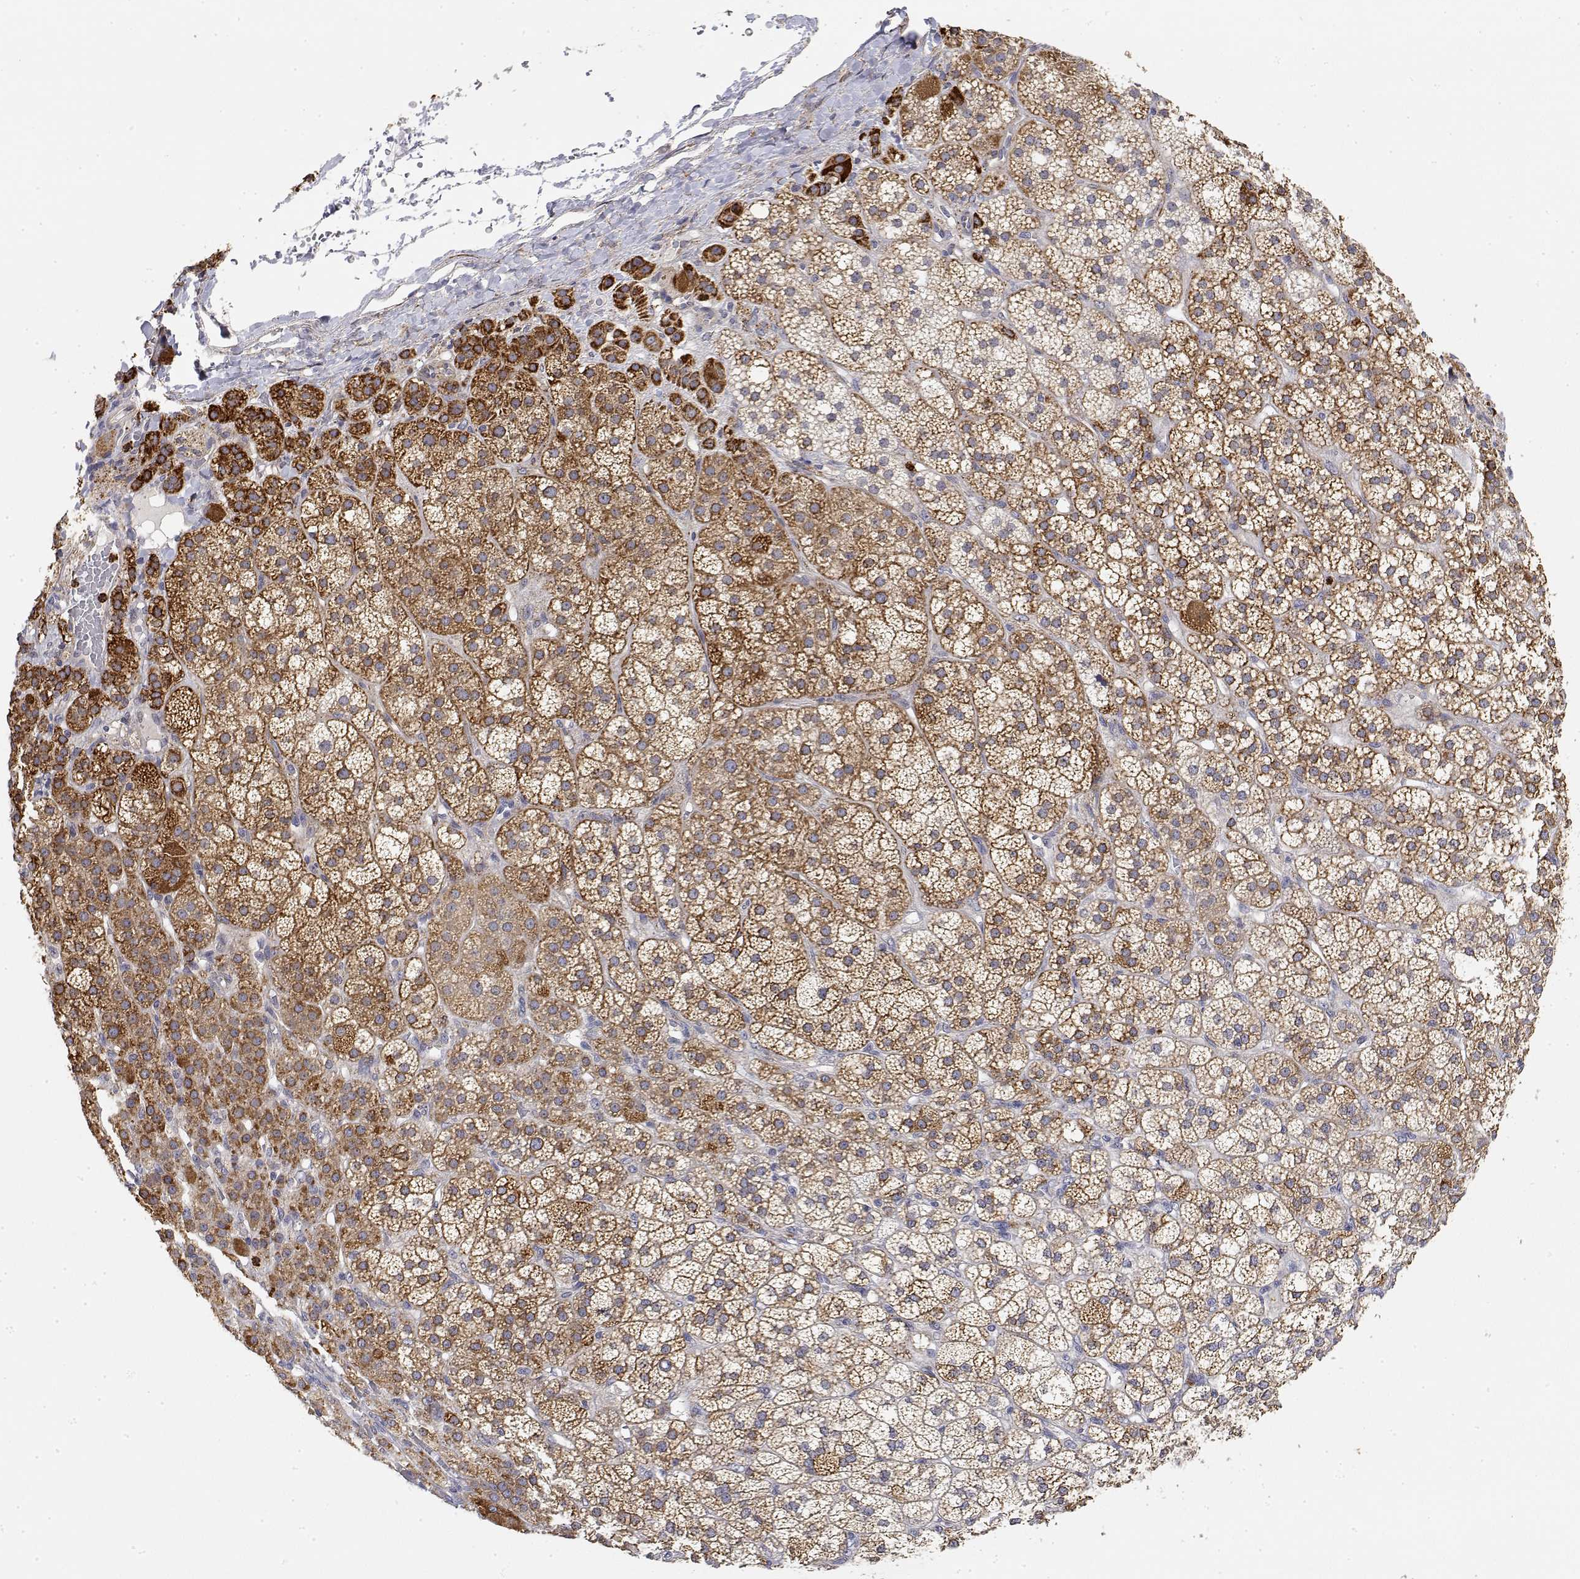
{"staining": {"intensity": "moderate", "quantity": ">75%", "location": "cytoplasmic/membranous"}, "tissue": "adrenal gland", "cell_type": "Glandular cells", "image_type": "normal", "snomed": [{"axis": "morphology", "description": "Normal tissue, NOS"}, {"axis": "topography", "description": "Adrenal gland"}], "caption": "A histopathology image showing moderate cytoplasmic/membranous staining in approximately >75% of glandular cells in normal adrenal gland, as visualized by brown immunohistochemical staining.", "gene": "LONRF3", "patient": {"sex": "female", "age": 60}}